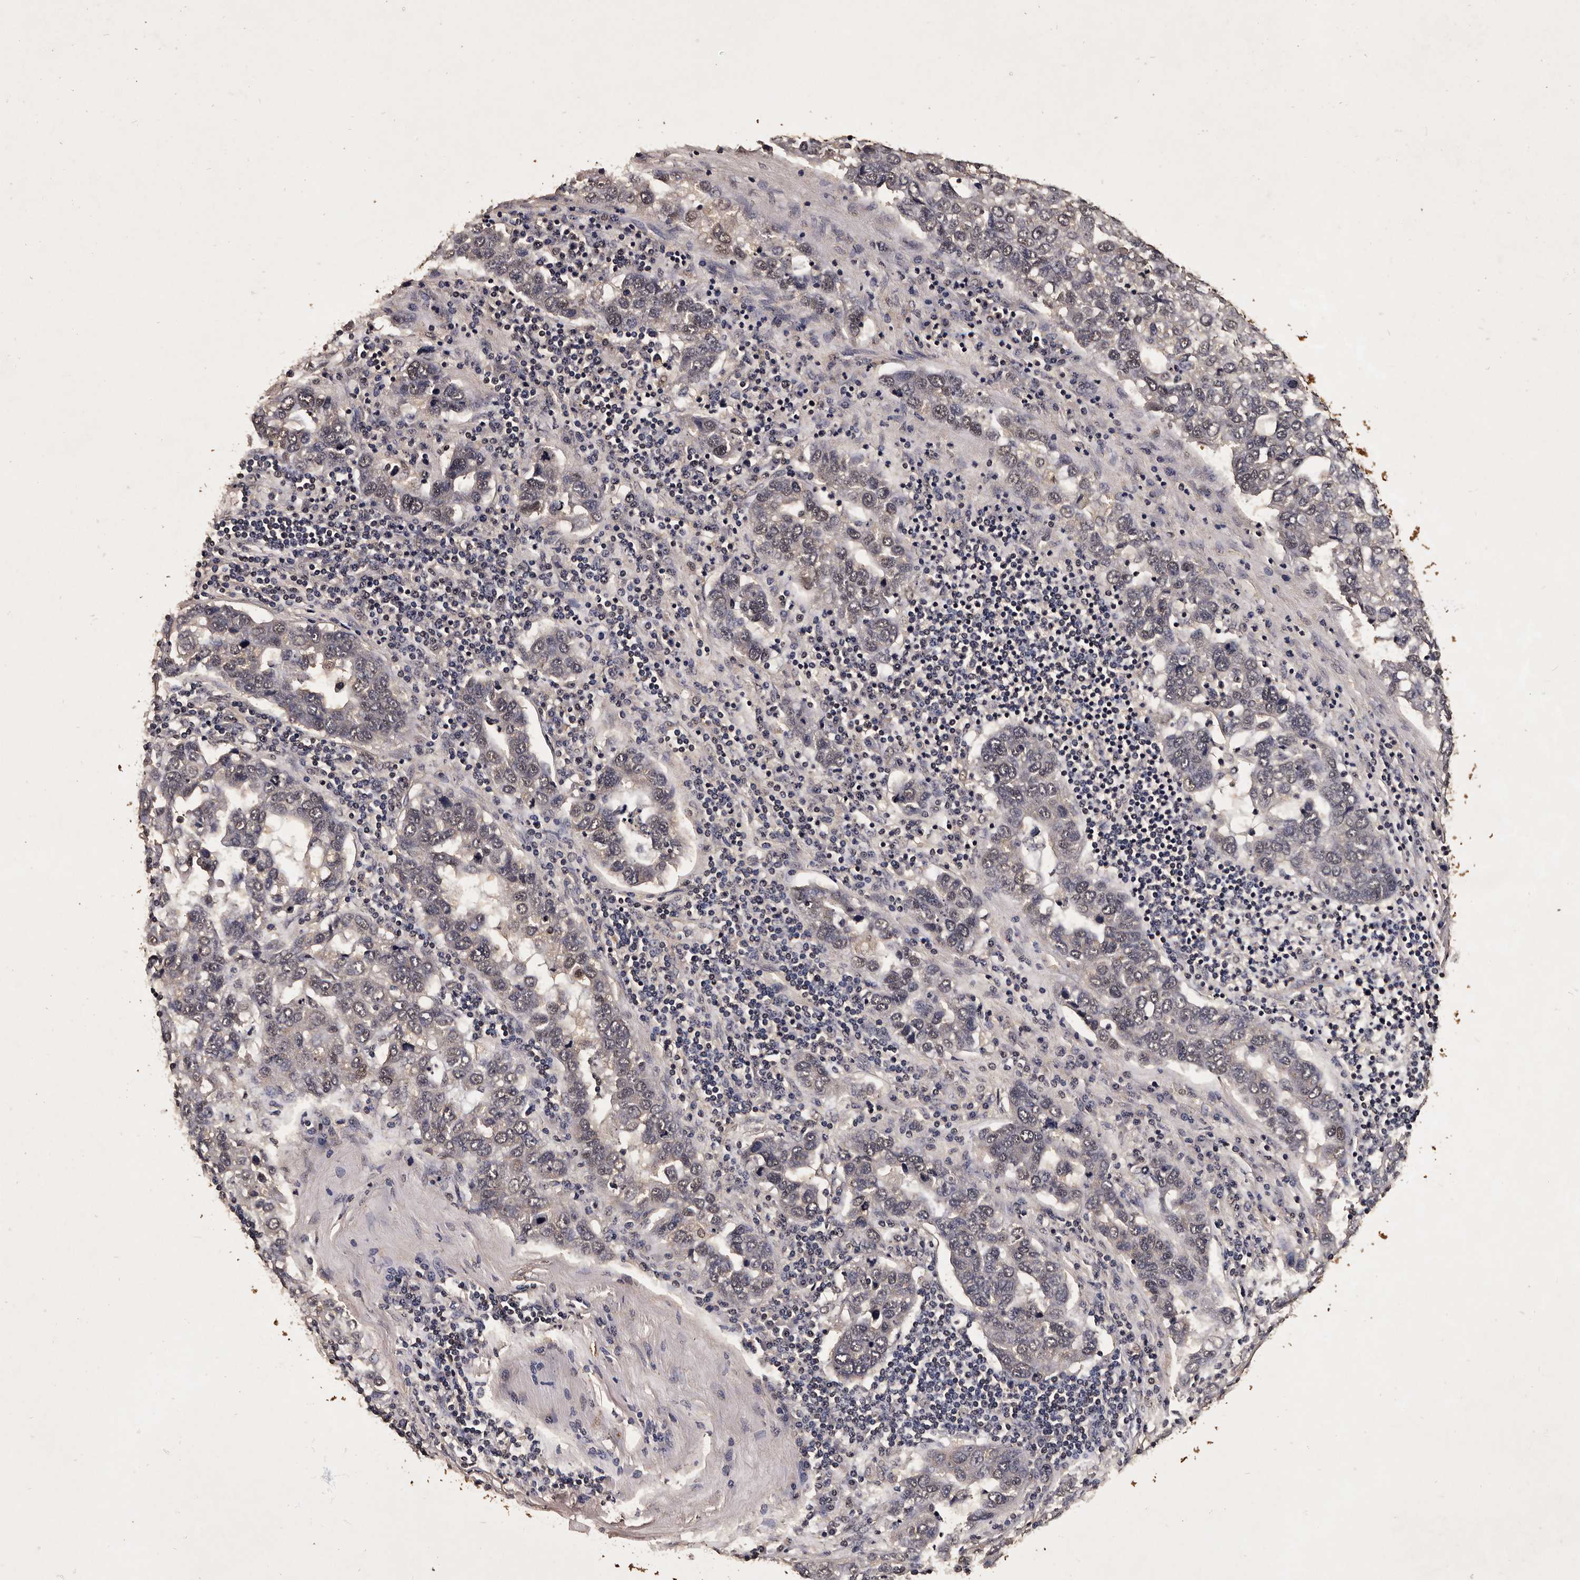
{"staining": {"intensity": "weak", "quantity": "<25%", "location": "nuclear"}, "tissue": "pancreatic cancer", "cell_type": "Tumor cells", "image_type": "cancer", "snomed": [{"axis": "morphology", "description": "Adenocarcinoma, NOS"}, {"axis": "topography", "description": "Pancreas"}], "caption": "Tumor cells show no significant protein positivity in adenocarcinoma (pancreatic).", "gene": "PARS2", "patient": {"sex": "female", "age": 61}}